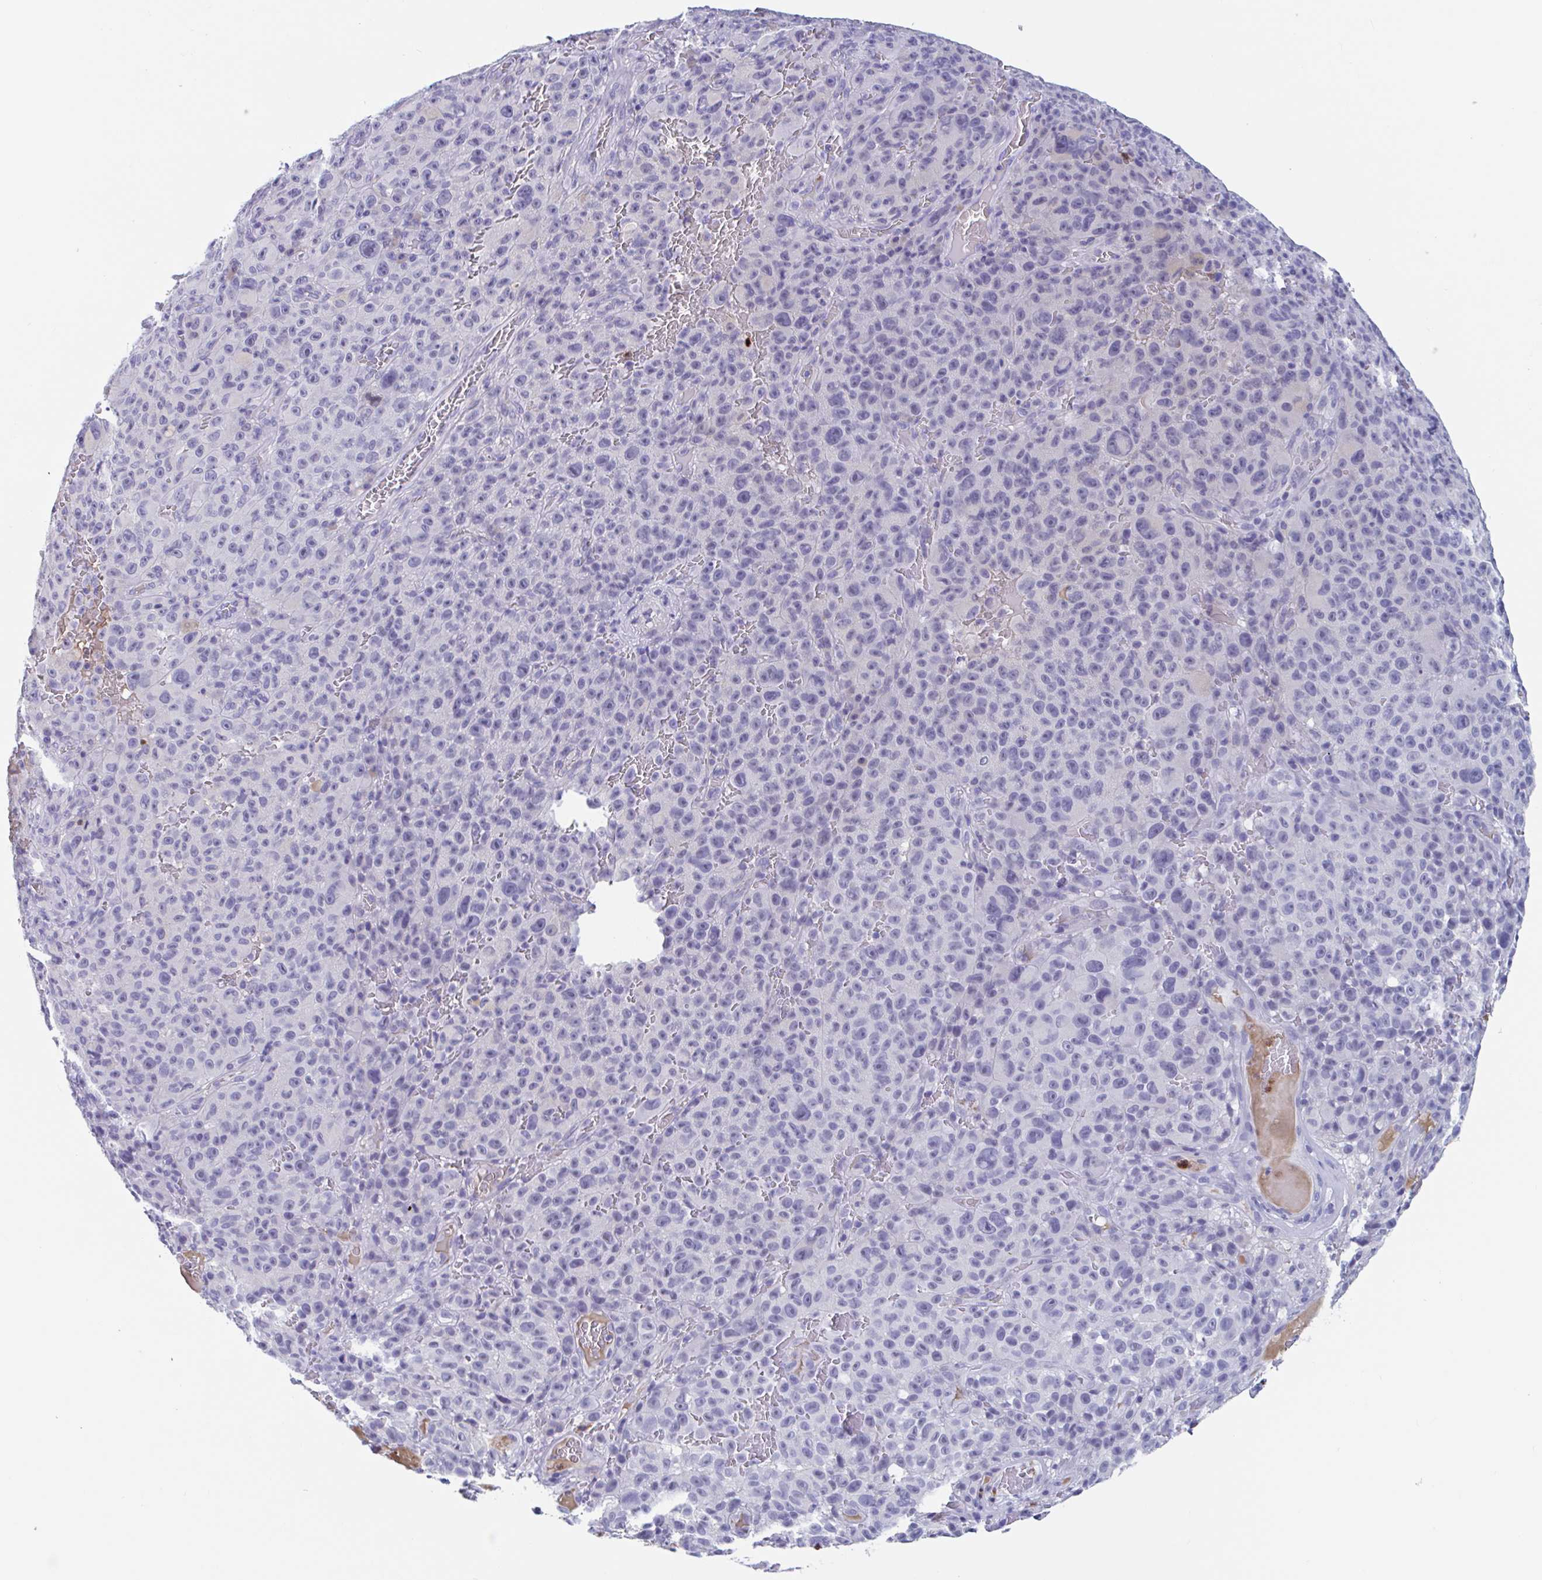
{"staining": {"intensity": "negative", "quantity": "none", "location": "none"}, "tissue": "melanoma", "cell_type": "Tumor cells", "image_type": "cancer", "snomed": [{"axis": "morphology", "description": "Malignant melanoma, NOS"}, {"axis": "topography", "description": "Skin"}], "caption": "This is a histopathology image of immunohistochemistry (IHC) staining of melanoma, which shows no positivity in tumor cells.", "gene": "ZNHIT2", "patient": {"sex": "female", "age": 82}}